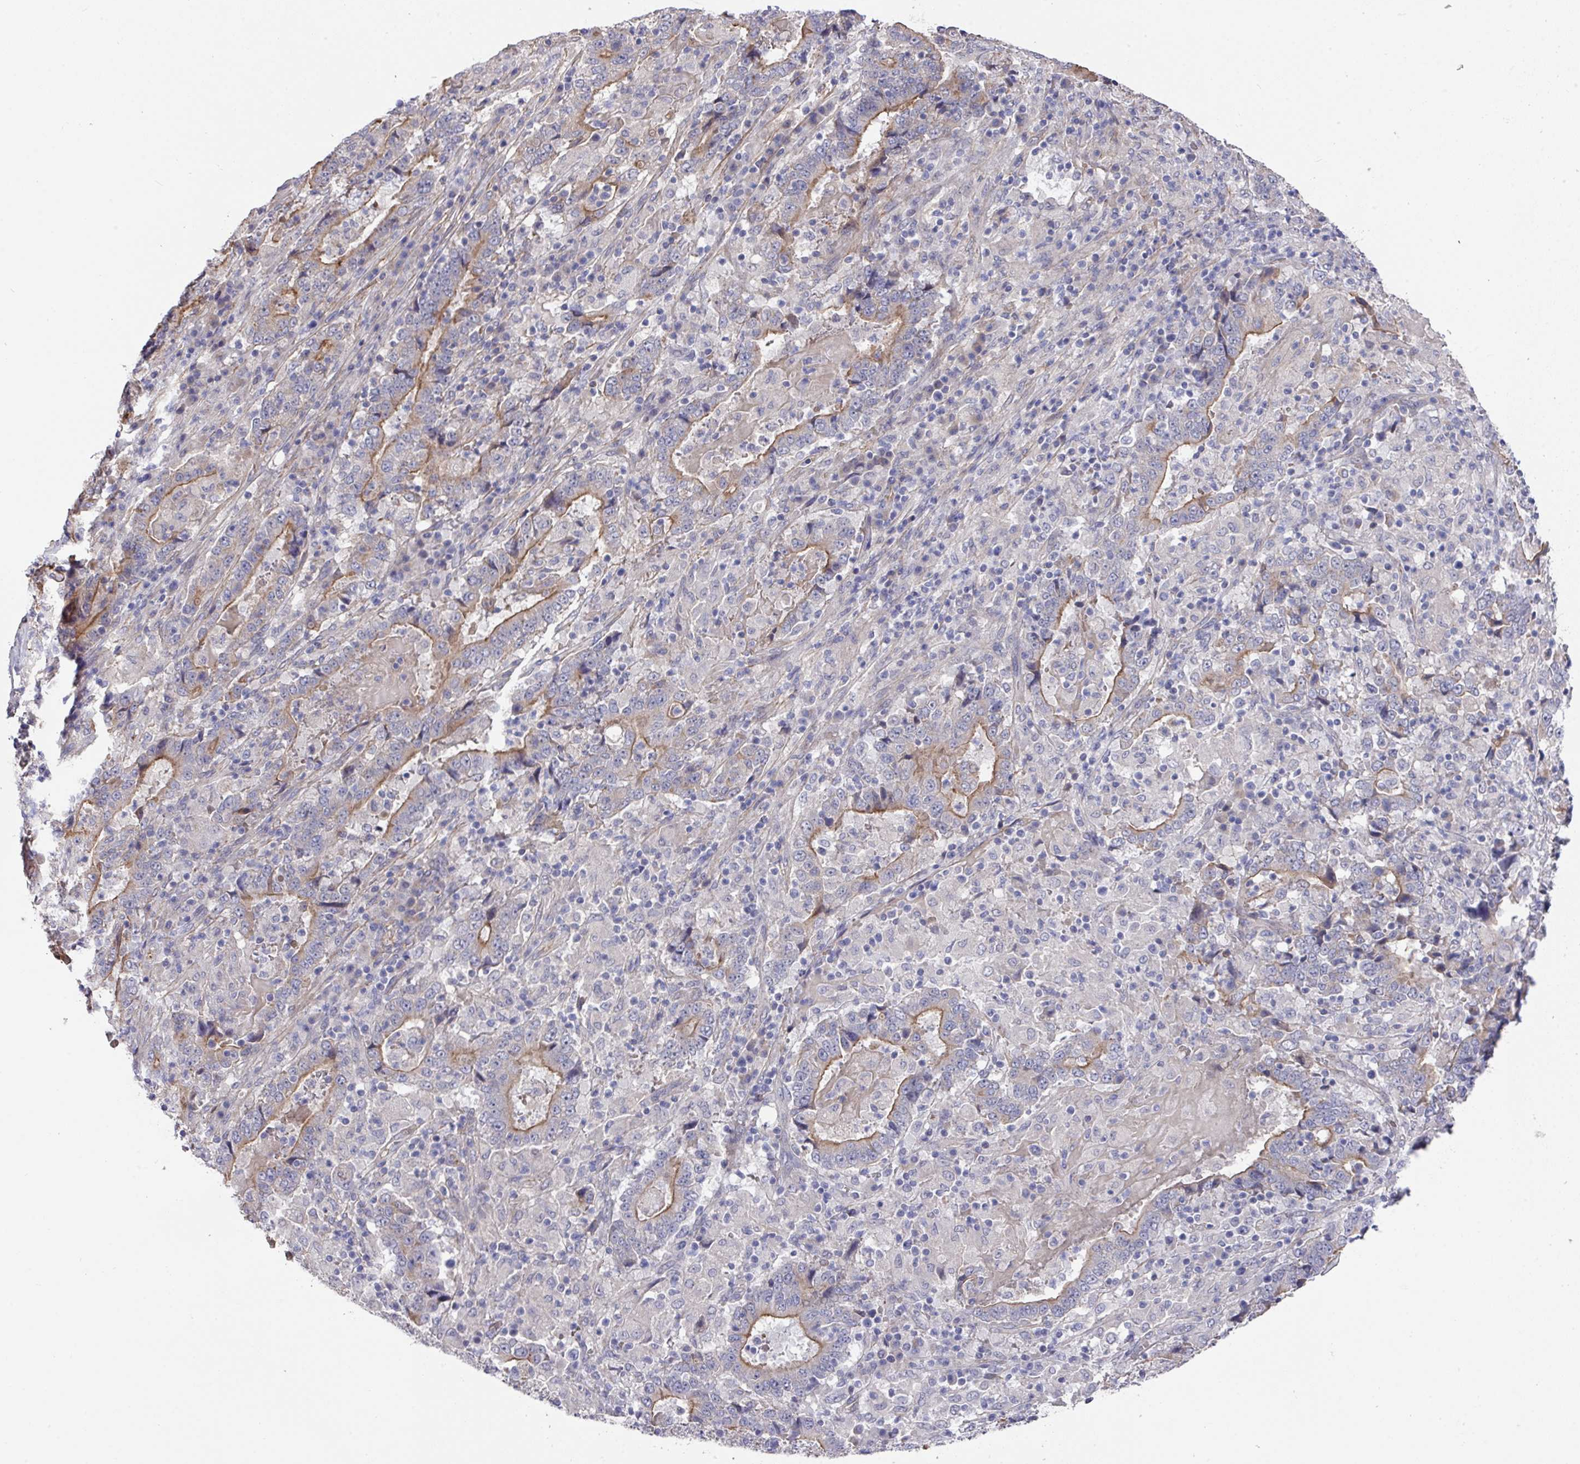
{"staining": {"intensity": "moderate", "quantity": "<25%", "location": "cytoplasmic/membranous"}, "tissue": "stomach cancer", "cell_type": "Tumor cells", "image_type": "cancer", "snomed": [{"axis": "morphology", "description": "Normal tissue, NOS"}, {"axis": "morphology", "description": "Adenocarcinoma, NOS"}, {"axis": "topography", "description": "Stomach, upper"}, {"axis": "topography", "description": "Stomach"}], "caption": "An immunohistochemistry photomicrograph of tumor tissue is shown. Protein staining in brown shows moderate cytoplasmic/membranous positivity in stomach cancer within tumor cells.", "gene": "PRR5", "patient": {"sex": "male", "age": 59}}